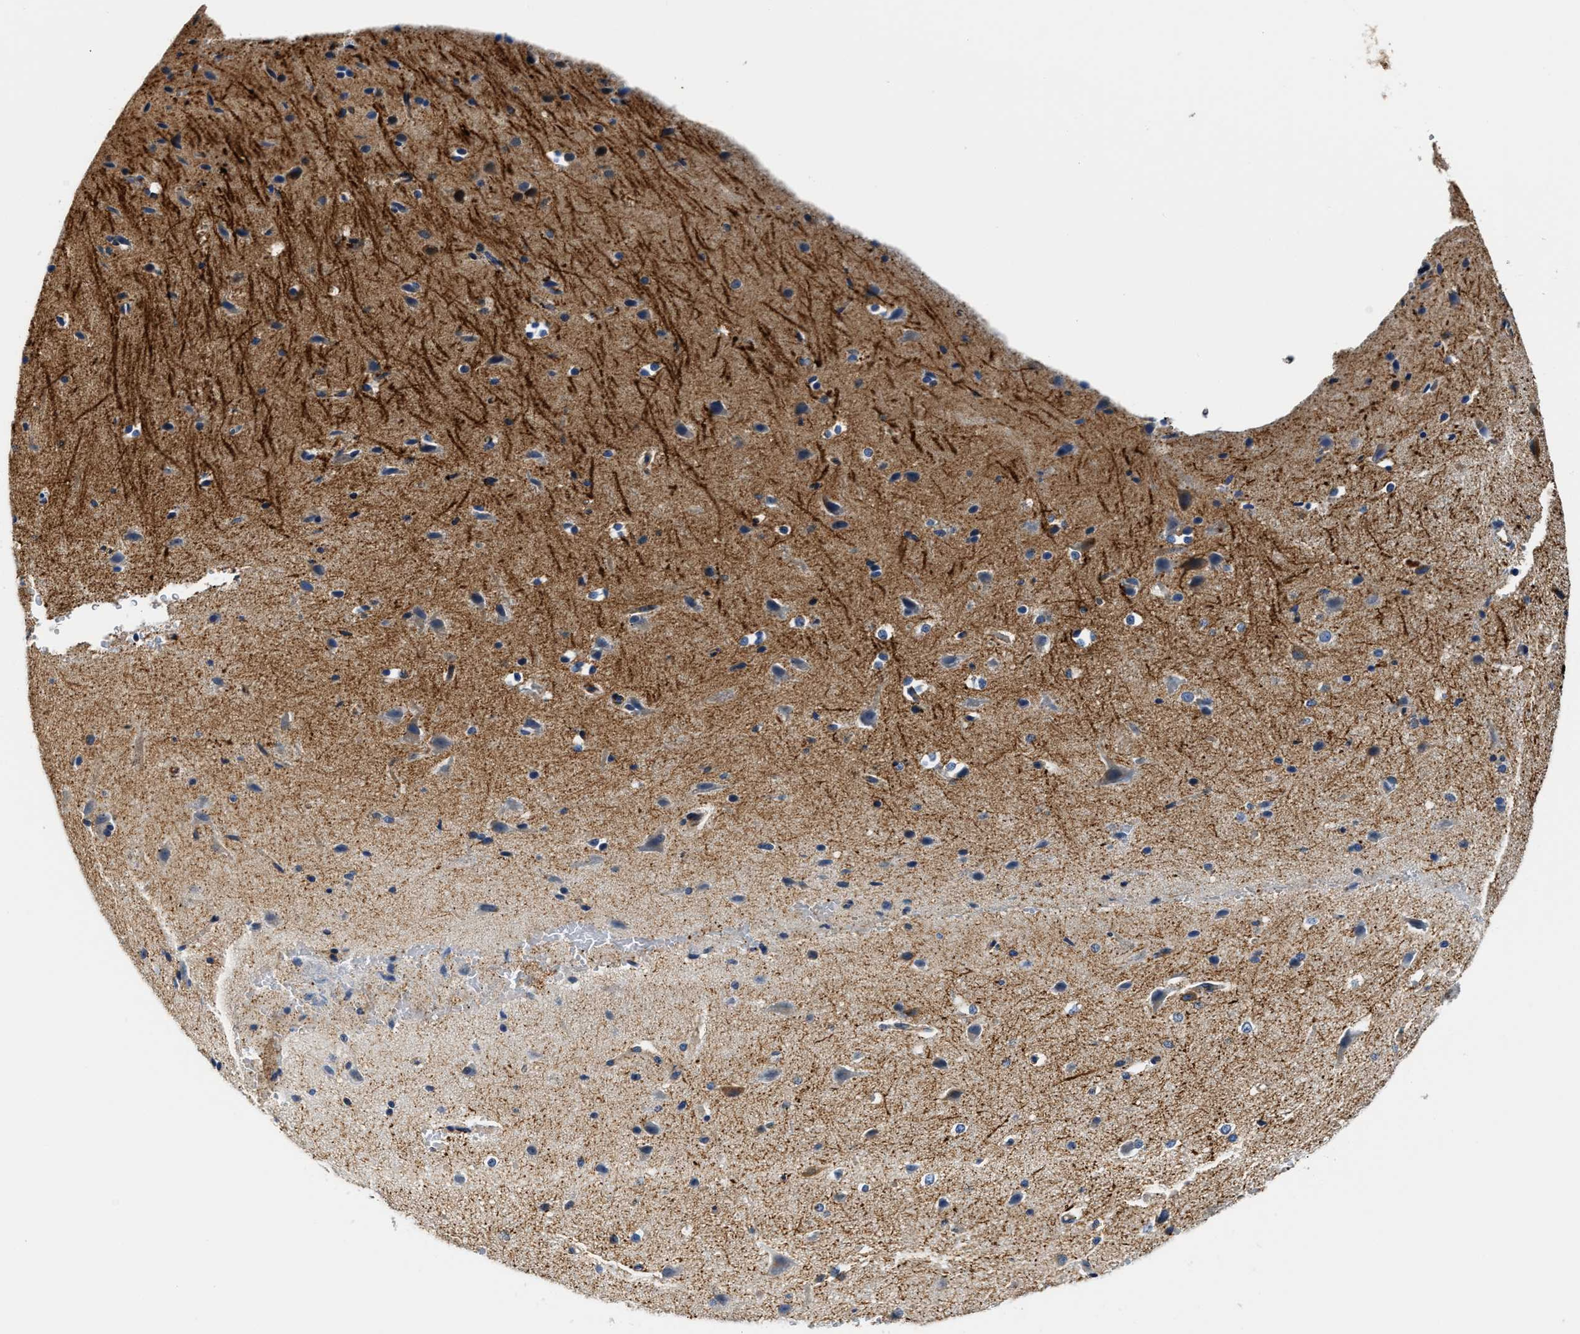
{"staining": {"intensity": "negative", "quantity": "none", "location": "none"}, "tissue": "cerebral cortex", "cell_type": "Endothelial cells", "image_type": "normal", "snomed": [{"axis": "morphology", "description": "Normal tissue, NOS"}, {"axis": "morphology", "description": "Developmental malformation"}, {"axis": "topography", "description": "Cerebral cortex"}], "caption": "Immunohistochemical staining of normal cerebral cortex shows no significant positivity in endothelial cells. (Brightfield microscopy of DAB immunohistochemistry (IHC) at high magnification).", "gene": "ACADVL", "patient": {"sex": "female", "age": 30}}